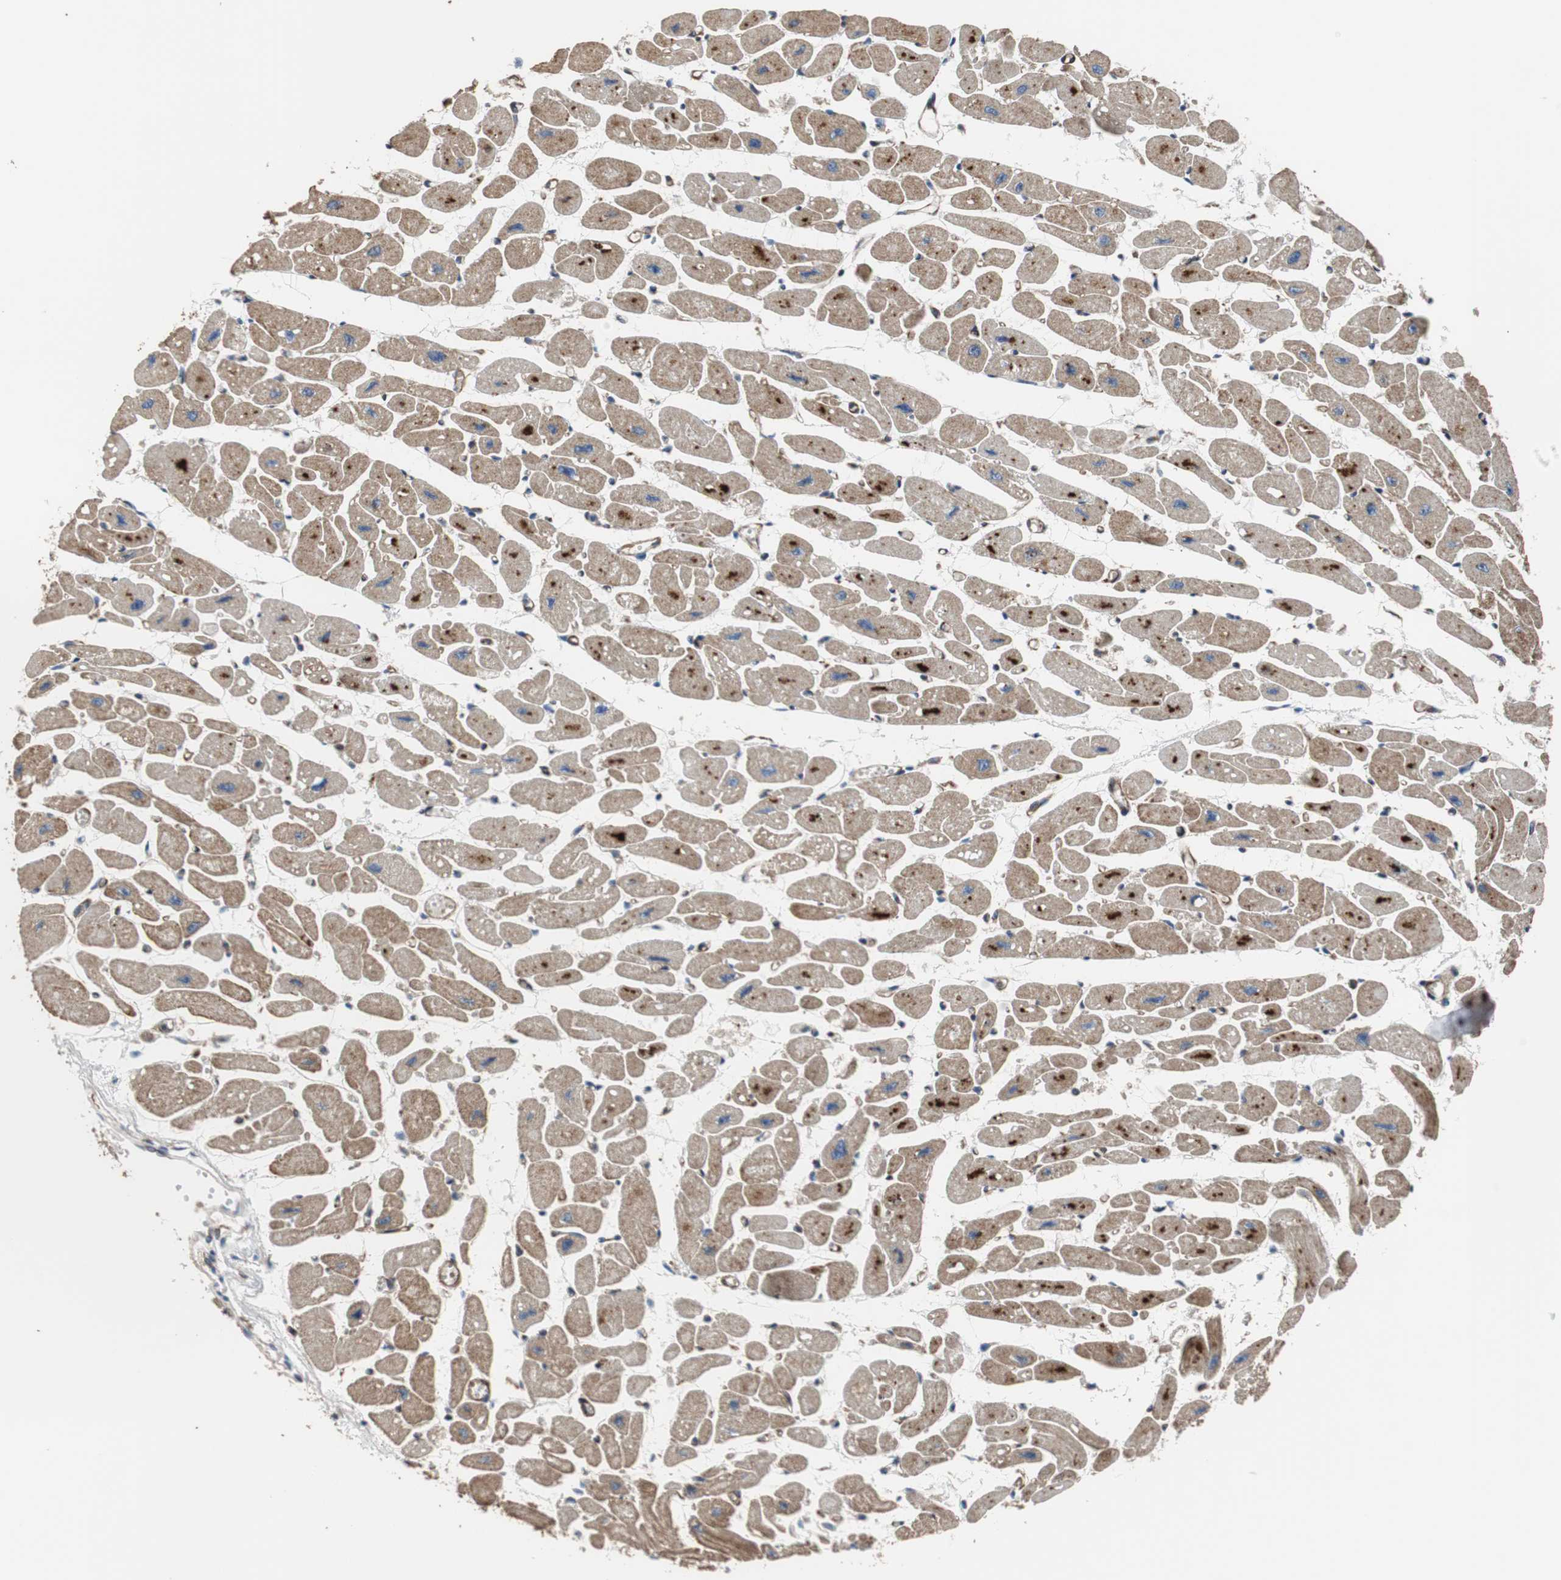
{"staining": {"intensity": "moderate", "quantity": ">75%", "location": "cytoplasmic/membranous"}, "tissue": "heart muscle", "cell_type": "Cardiomyocytes", "image_type": "normal", "snomed": [{"axis": "morphology", "description": "Normal tissue, NOS"}, {"axis": "topography", "description": "Heart"}], "caption": "Immunohistochemical staining of unremarkable human heart muscle demonstrates moderate cytoplasmic/membranous protein positivity in approximately >75% of cardiomyocytes.", "gene": "PLCG2", "patient": {"sex": "female", "age": 54}}